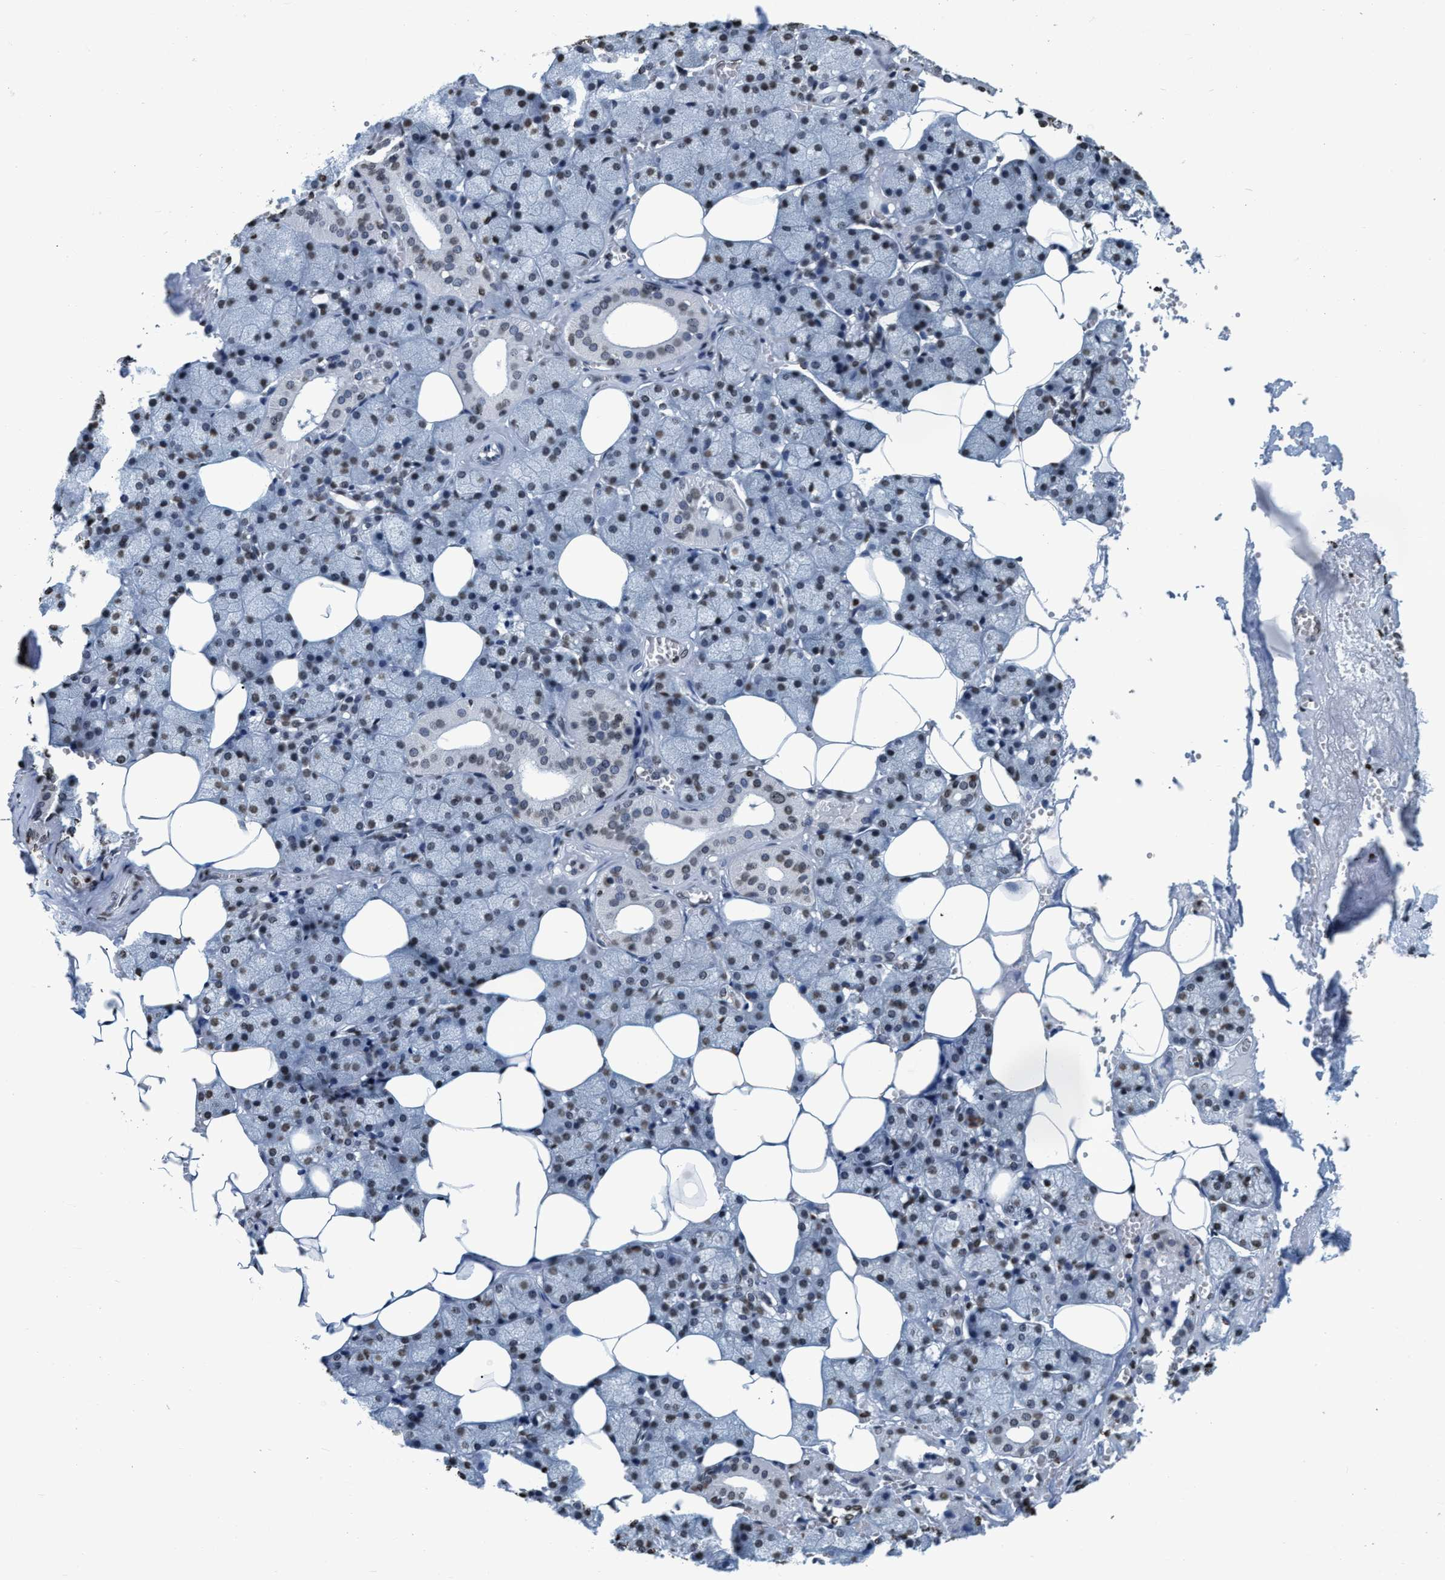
{"staining": {"intensity": "moderate", "quantity": ">75%", "location": "nuclear"}, "tissue": "salivary gland", "cell_type": "Glandular cells", "image_type": "normal", "snomed": [{"axis": "morphology", "description": "Normal tissue, NOS"}, {"axis": "topography", "description": "Salivary gland"}], "caption": "Immunohistochemical staining of benign salivary gland reveals >75% levels of moderate nuclear protein expression in approximately >75% of glandular cells. The staining is performed using DAB (3,3'-diaminobenzidine) brown chromogen to label protein expression. The nuclei are counter-stained blue using hematoxylin.", "gene": "CCNE2", "patient": {"sex": "male", "age": 62}}